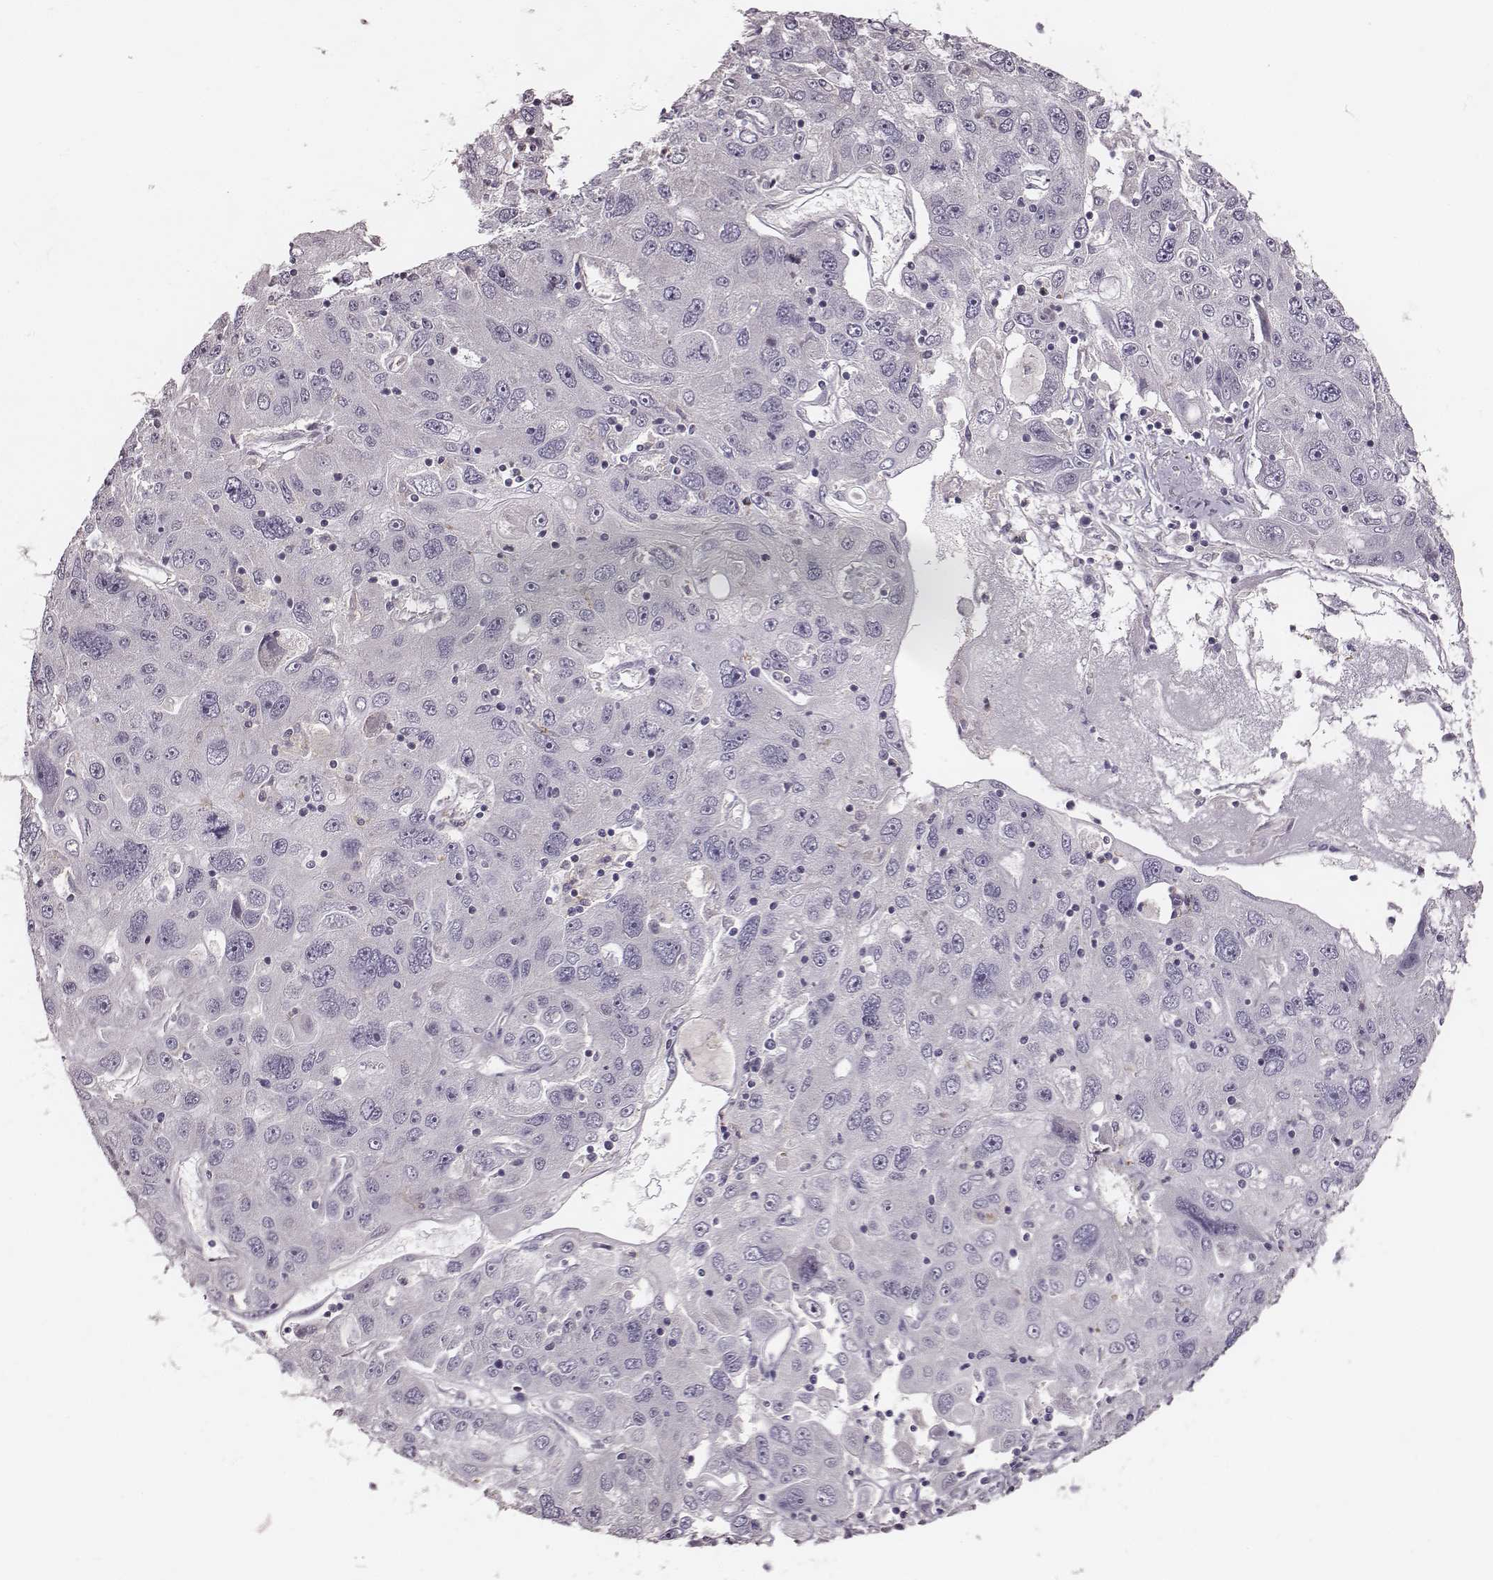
{"staining": {"intensity": "negative", "quantity": "none", "location": "none"}, "tissue": "stomach cancer", "cell_type": "Tumor cells", "image_type": "cancer", "snomed": [{"axis": "morphology", "description": "Adenocarcinoma, NOS"}, {"axis": "topography", "description": "Stomach"}], "caption": "The immunohistochemistry (IHC) image has no significant positivity in tumor cells of stomach adenocarcinoma tissue.", "gene": "ZYX", "patient": {"sex": "male", "age": 56}}